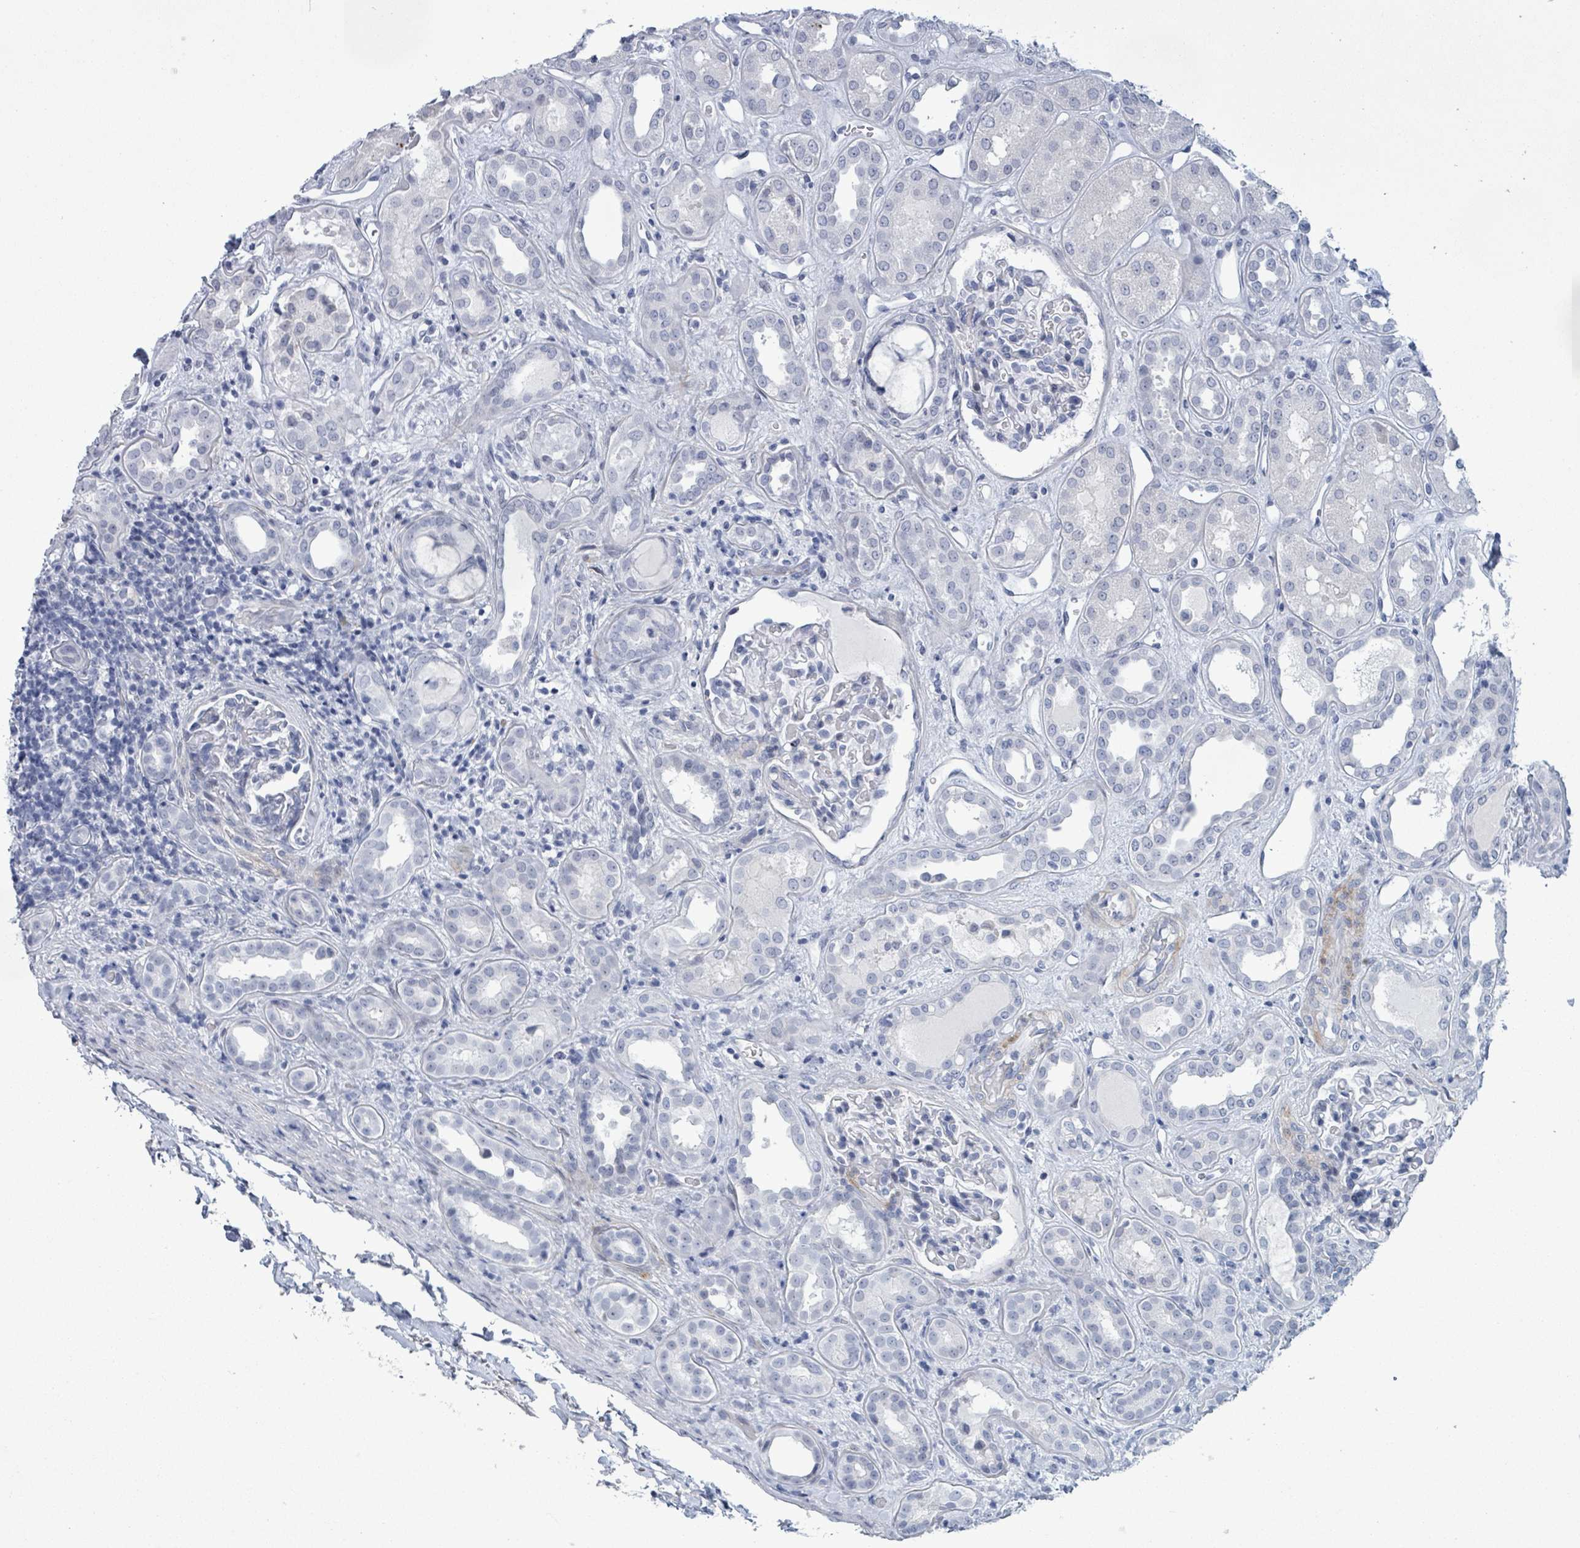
{"staining": {"intensity": "negative", "quantity": "none", "location": "none"}, "tissue": "kidney", "cell_type": "Cells in glomeruli", "image_type": "normal", "snomed": [{"axis": "morphology", "description": "Normal tissue, NOS"}, {"axis": "topography", "description": "Kidney"}], "caption": "IHC image of normal kidney: kidney stained with DAB shows no significant protein expression in cells in glomeruli. (Stains: DAB immunohistochemistry (IHC) with hematoxylin counter stain, Microscopy: brightfield microscopy at high magnification).", "gene": "ZNF771", "patient": {"sex": "male", "age": 59}}